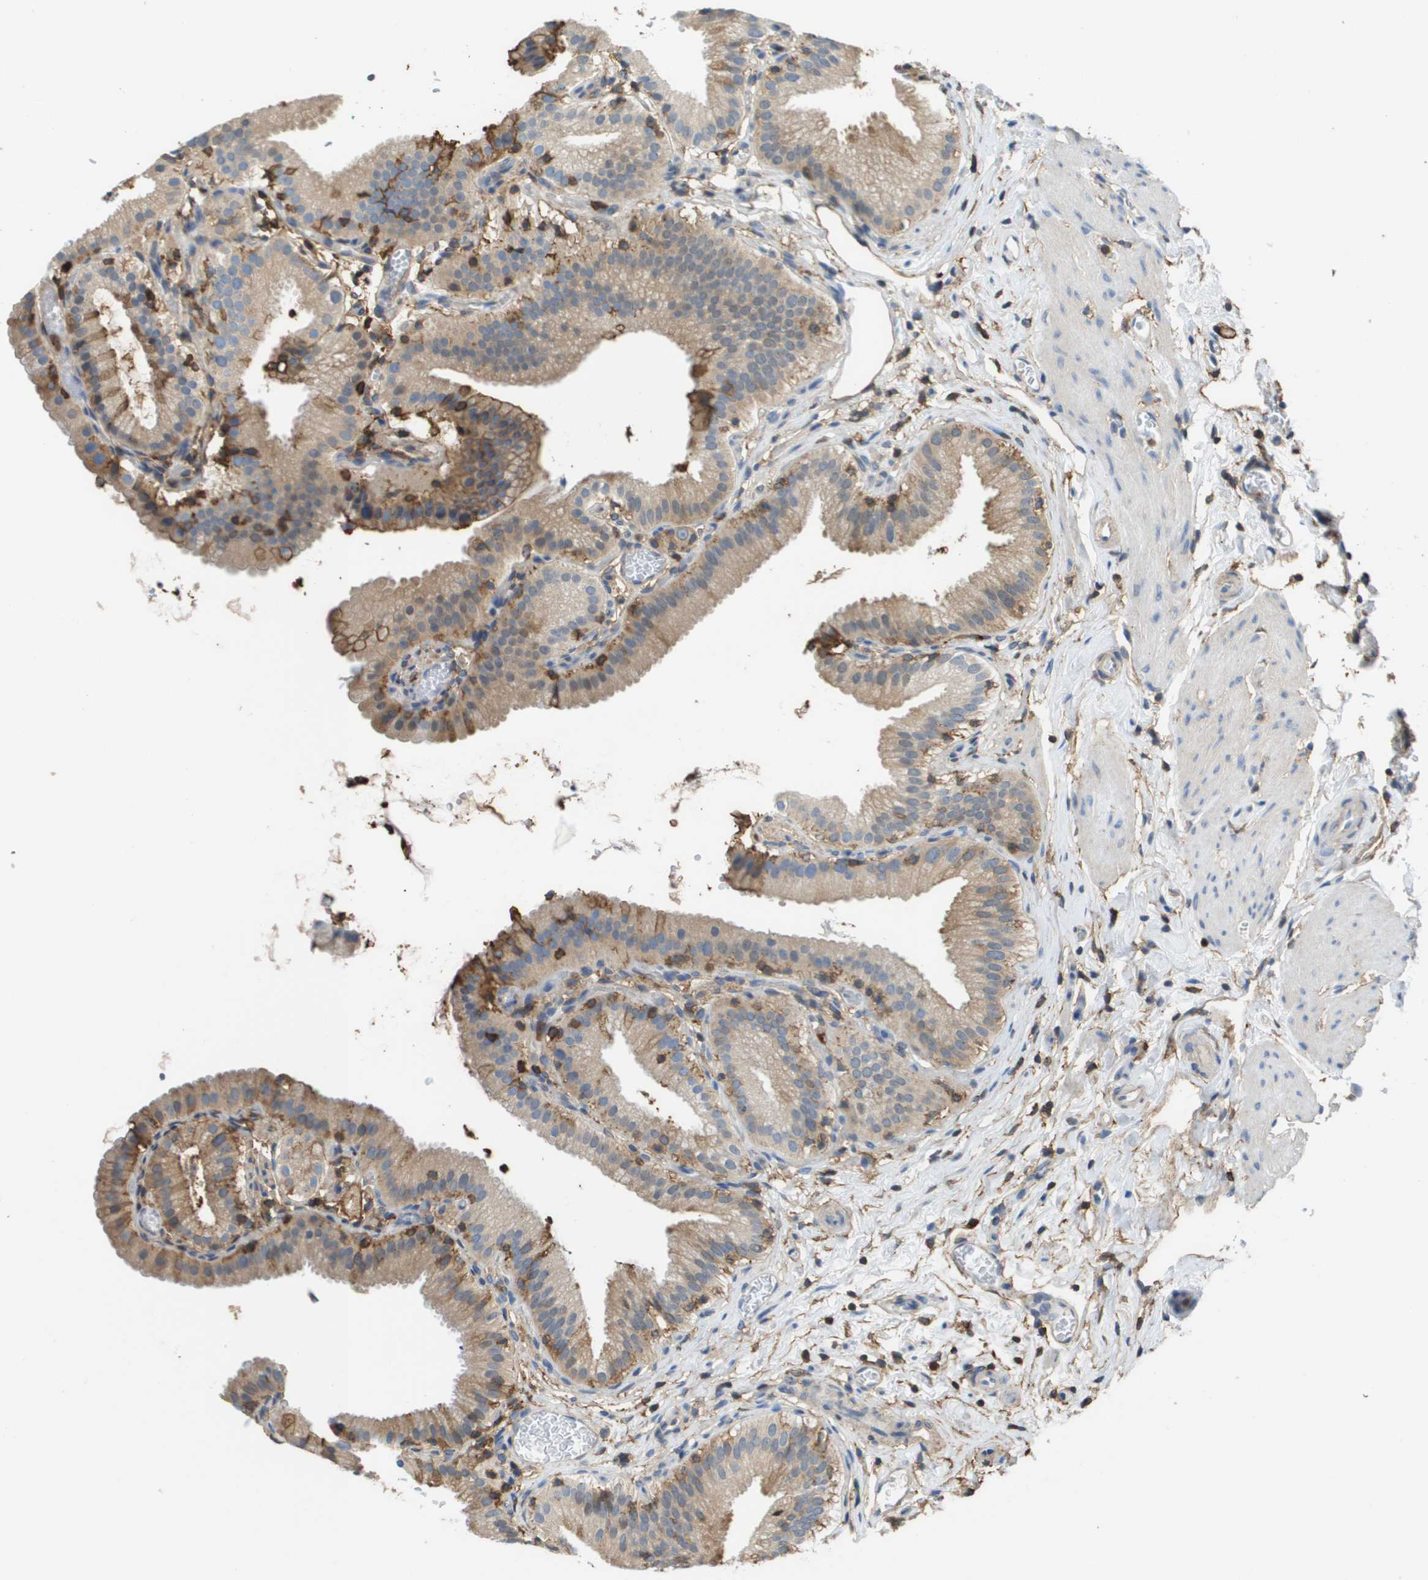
{"staining": {"intensity": "moderate", "quantity": ">75%", "location": "cytoplasmic/membranous"}, "tissue": "gallbladder", "cell_type": "Glandular cells", "image_type": "normal", "snomed": [{"axis": "morphology", "description": "Normal tissue, NOS"}, {"axis": "topography", "description": "Gallbladder"}], "caption": "Unremarkable gallbladder was stained to show a protein in brown. There is medium levels of moderate cytoplasmic/membranous expression in about >75% of glandular cells. (DAB (3,3'-diaminobenzidine) IHC, brown staining for protein, blue staining for nuclei).", "gene": "PASK", "patient": {"sex": "male", "age": 54}}